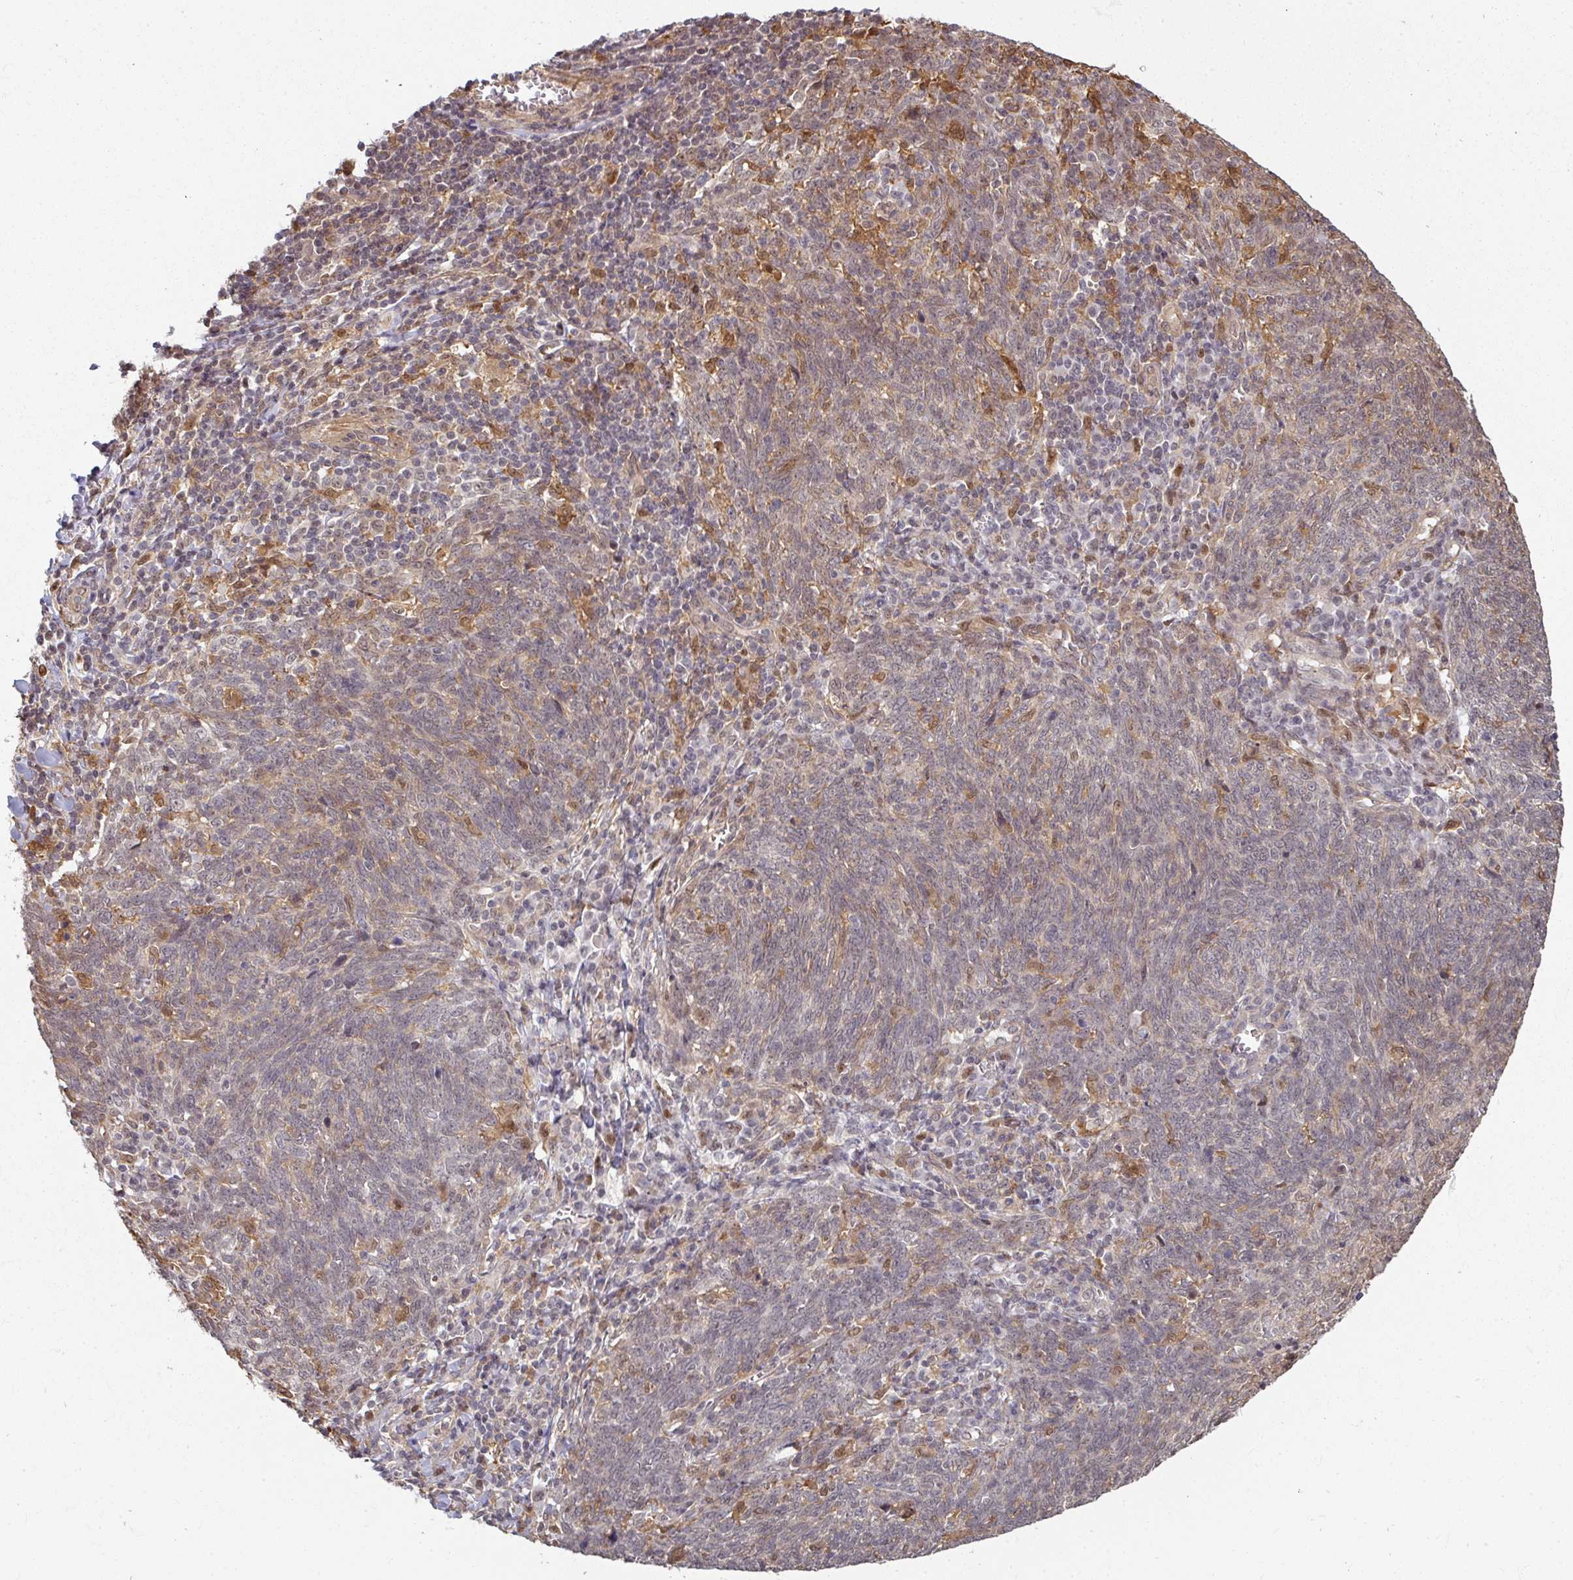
{"staining": {"intensity": "negative", "quantity": "none", "location": "none"}, "tissue": "lung cancer", "cell_type": "Tumor cells", "image_type": "cancer", "snomed": [{"axis": "morphology", "description": "Squamous cell carcinoma, NOS"}, {"axis": "topography", "description": "Lung"}], "caption": "Human lung squamous cell carcinoma stained for a protein using immunohistochemistry (IHC) demonstrates no positivity in tumor cells.", "gene": "GTF2H3", "patient": {"sex": "female", "age": 72}}